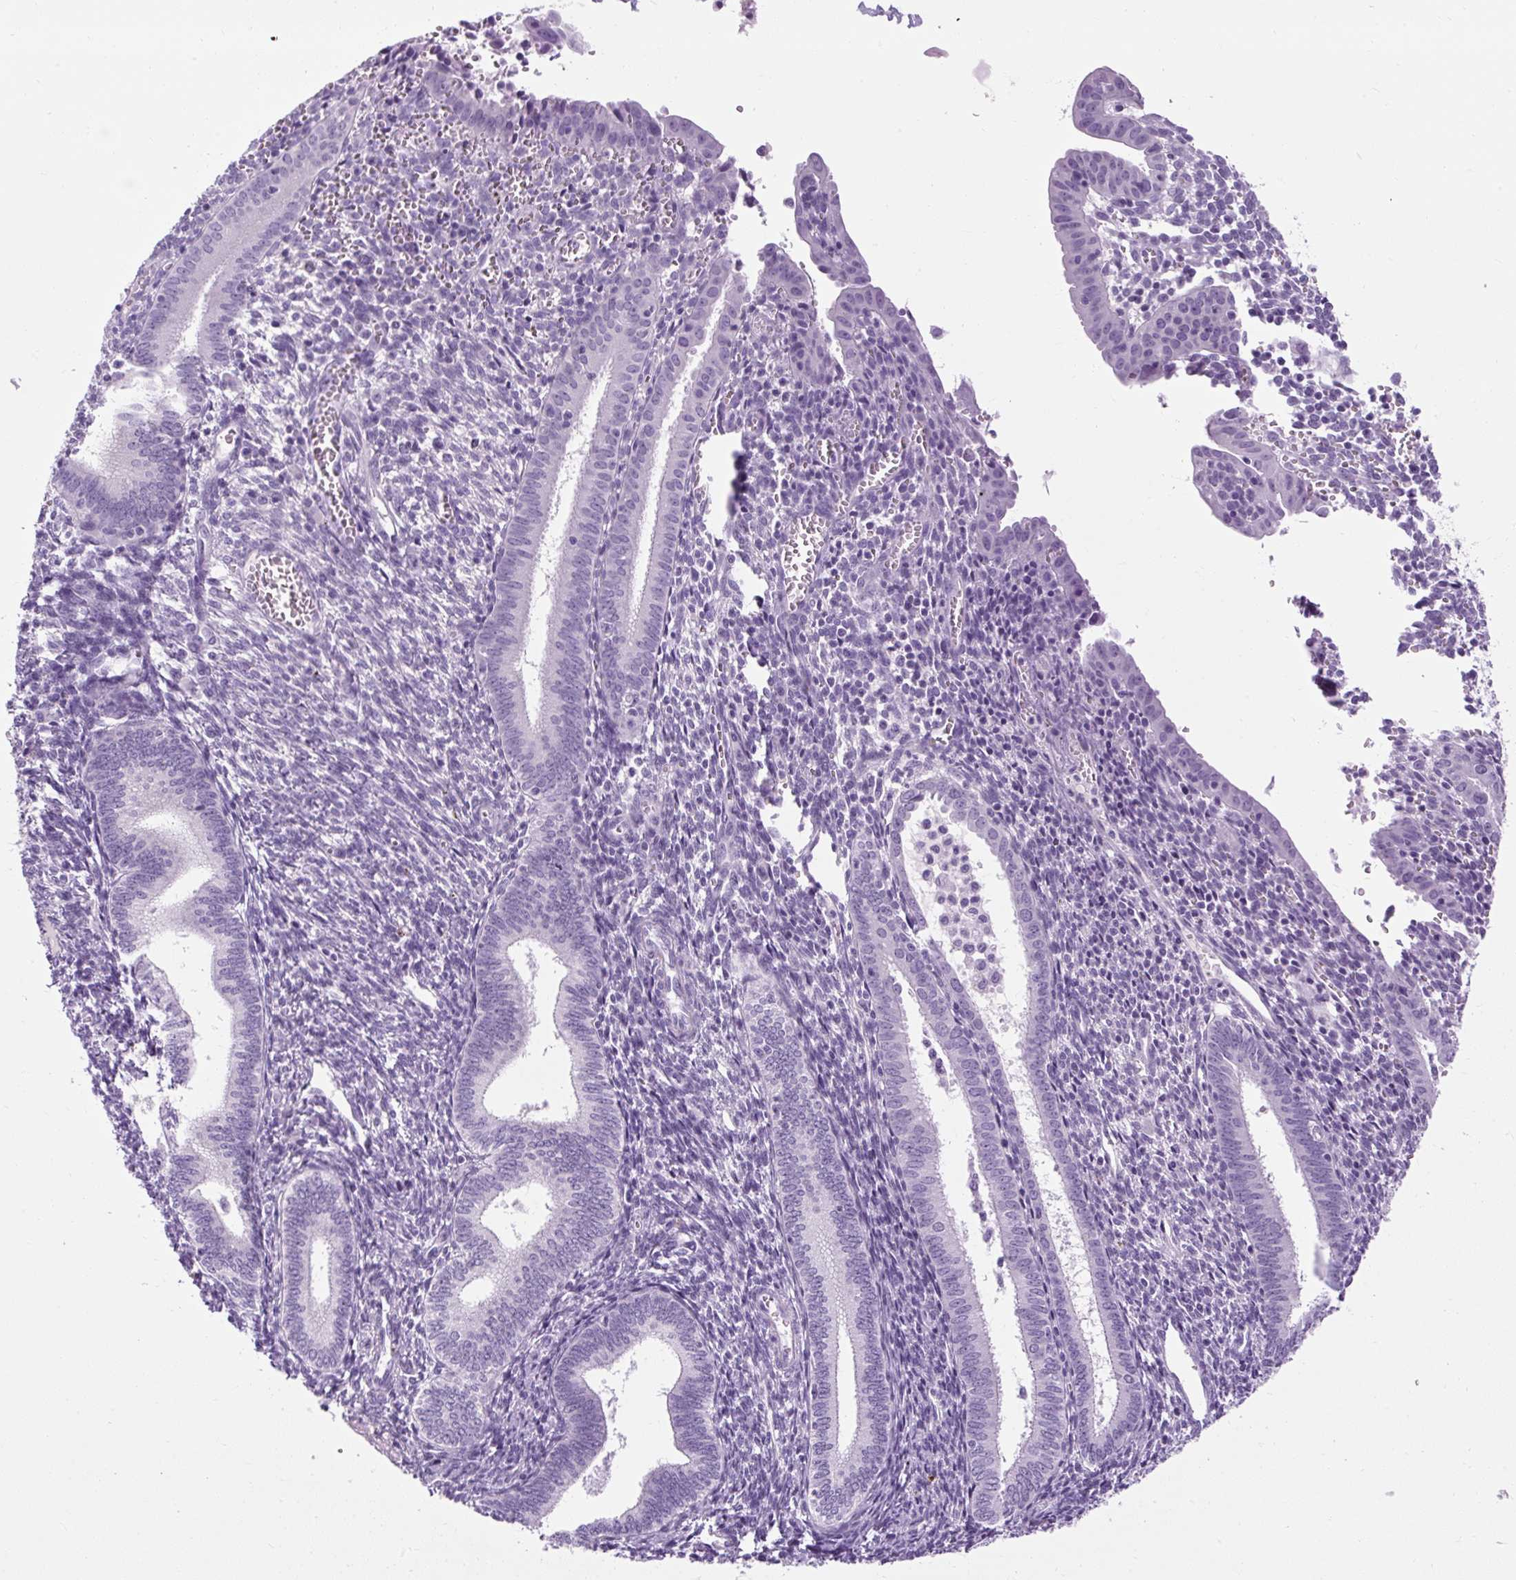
{"staining": {"intensity": "negative", "quantity": "none", "location": "none"}, "tissue": "endometrium", "cell_type": "Cells in endometrial stroma", "image_type": "normal", "snomed": [{"axis": "morphology", "description": "Normal tissue, NOS"}, {"axis": "topography", "description": "Endometrium"}], "caption": "Immunohistochemistry (IHC) of unremarkable human endometrium reveals no positivity in cells in endometrial stroma.", "gene": "B3GNT4", "patient": {"sex": "female", "age": 41}}